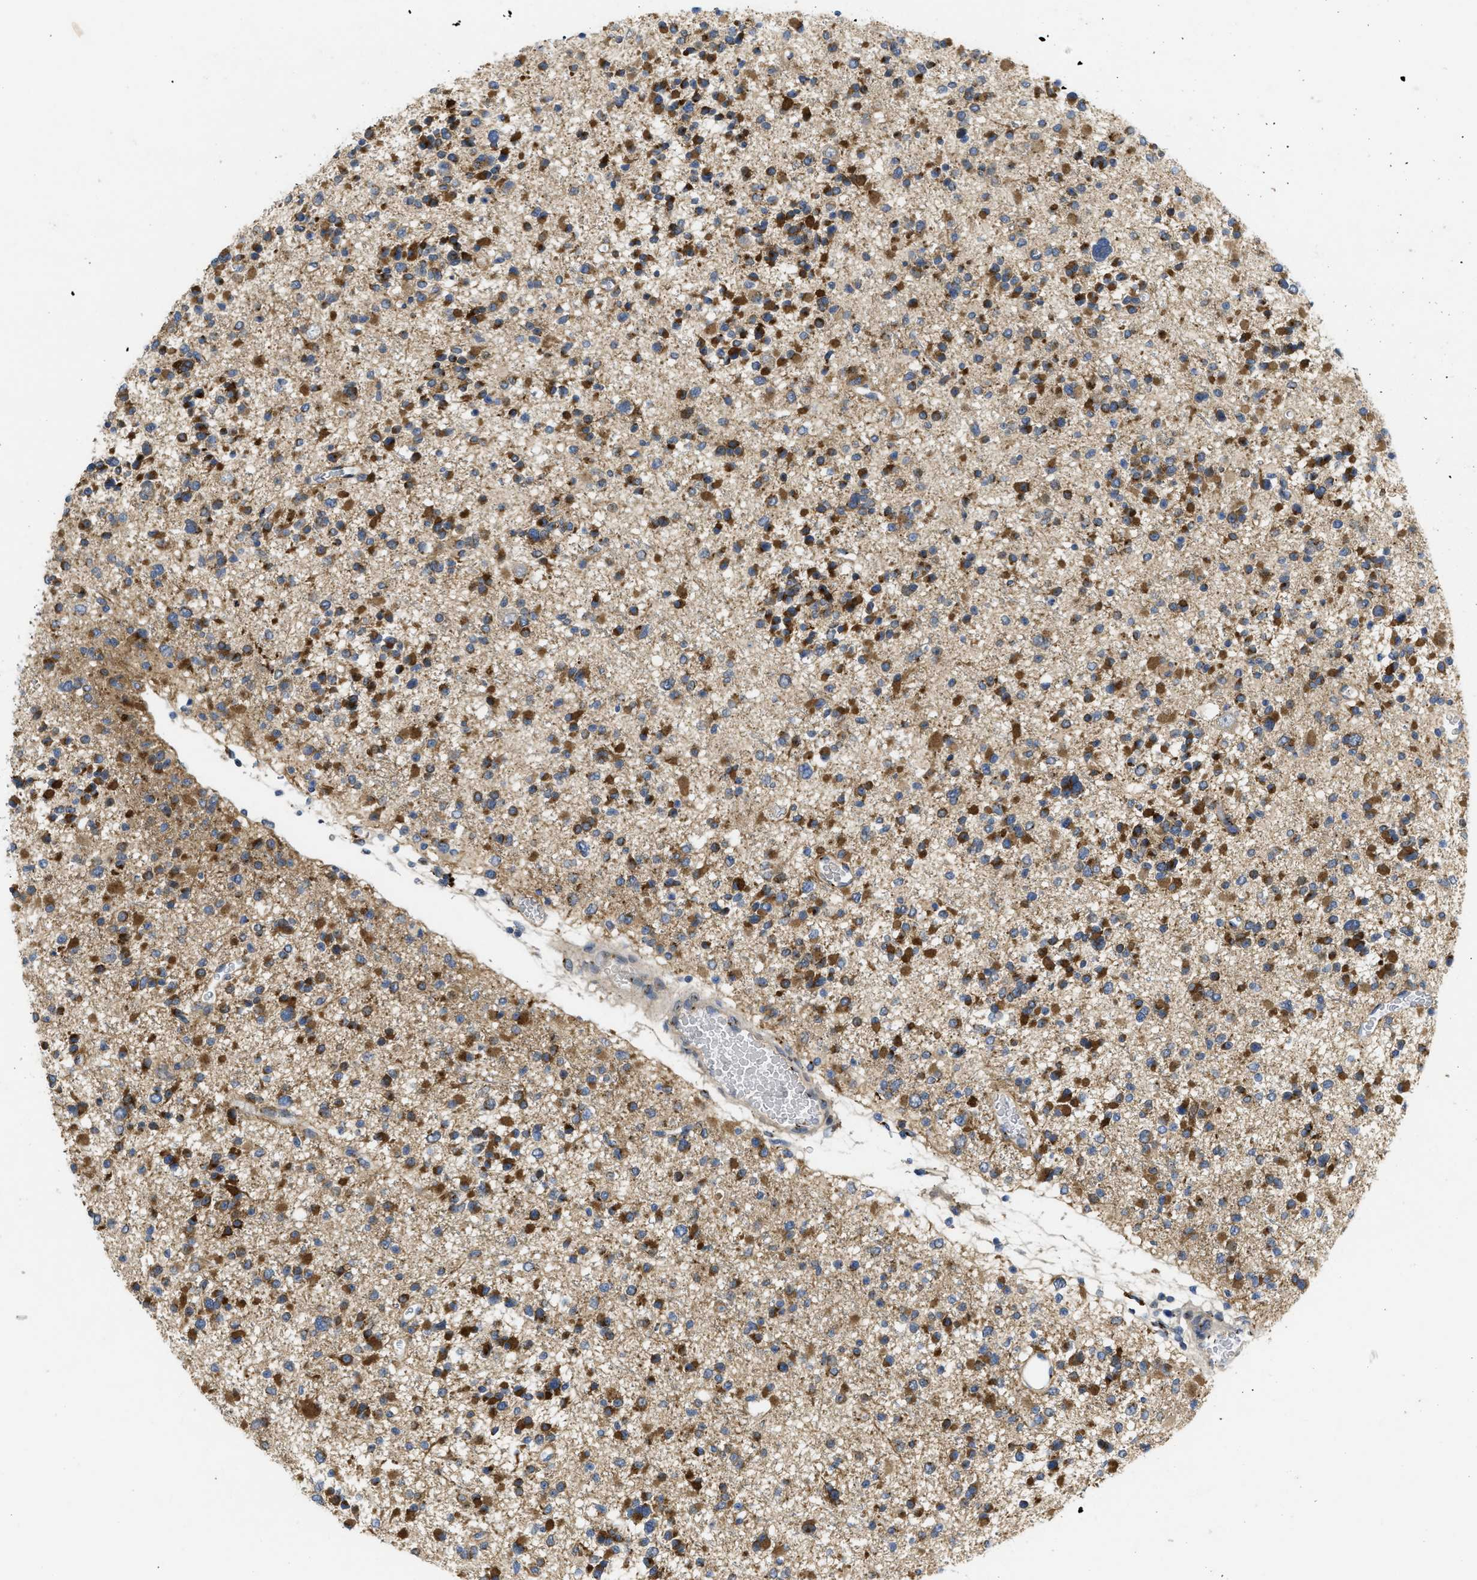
{"staining": {"intensity": "moderate", "quantity": "25%-75%", "location": "cytoplasmic/membranous"}, "tissue": "glioma", "cell_type": "Tumor cells", "image_type": "cancer", "snomed": [{"axis": "morphology", "description": "Glioma, malignant, Low grade"}, {"axis": "topography", "description": "Brain"}], "caption": "Glioma stained with a protein marker reveals moderate staining in tumor cells.", "gene": "ZNF70", "patient": {"sex": "female", "age": 22}}